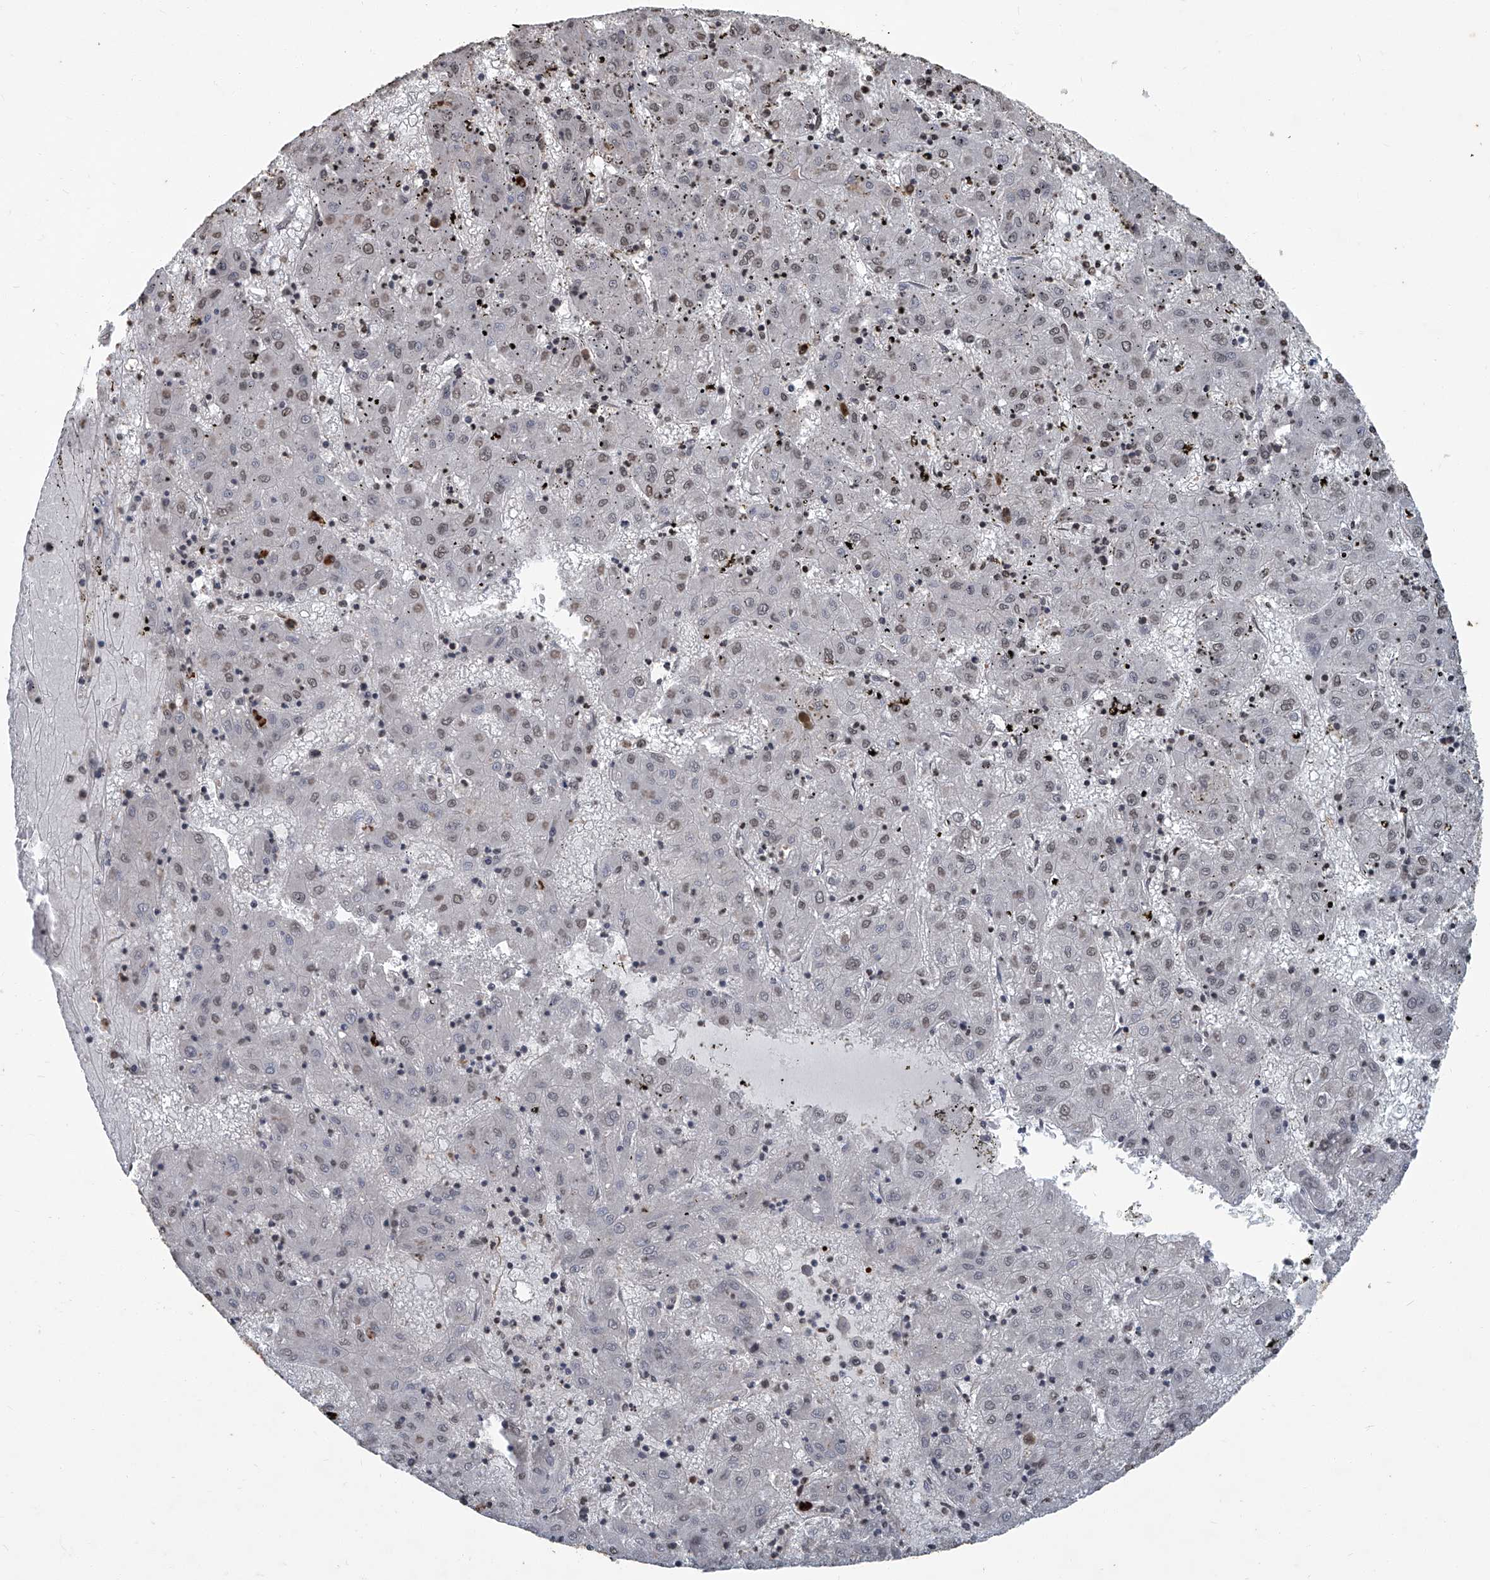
{"staining": {"intensity": "weak", "quantity": "<25%", "location": "nuclear"}, "tissue": "liver cancer", "cell_type": "Tumor cells", "image_type": "cancer", "snomed": [{"axis": "morphology", "description": "Carcinoma, Hepatocellular, NOS"}, {"axis": "topography", "description": "Liver"}], "caption": "Protein analysis of hepatocellular carcinoma (liver) shows no significant staining in tumor cells. (DAB IHC, high magnification).", "gene": "GPR132", "patient": {"sex": "male", "age": 72}}